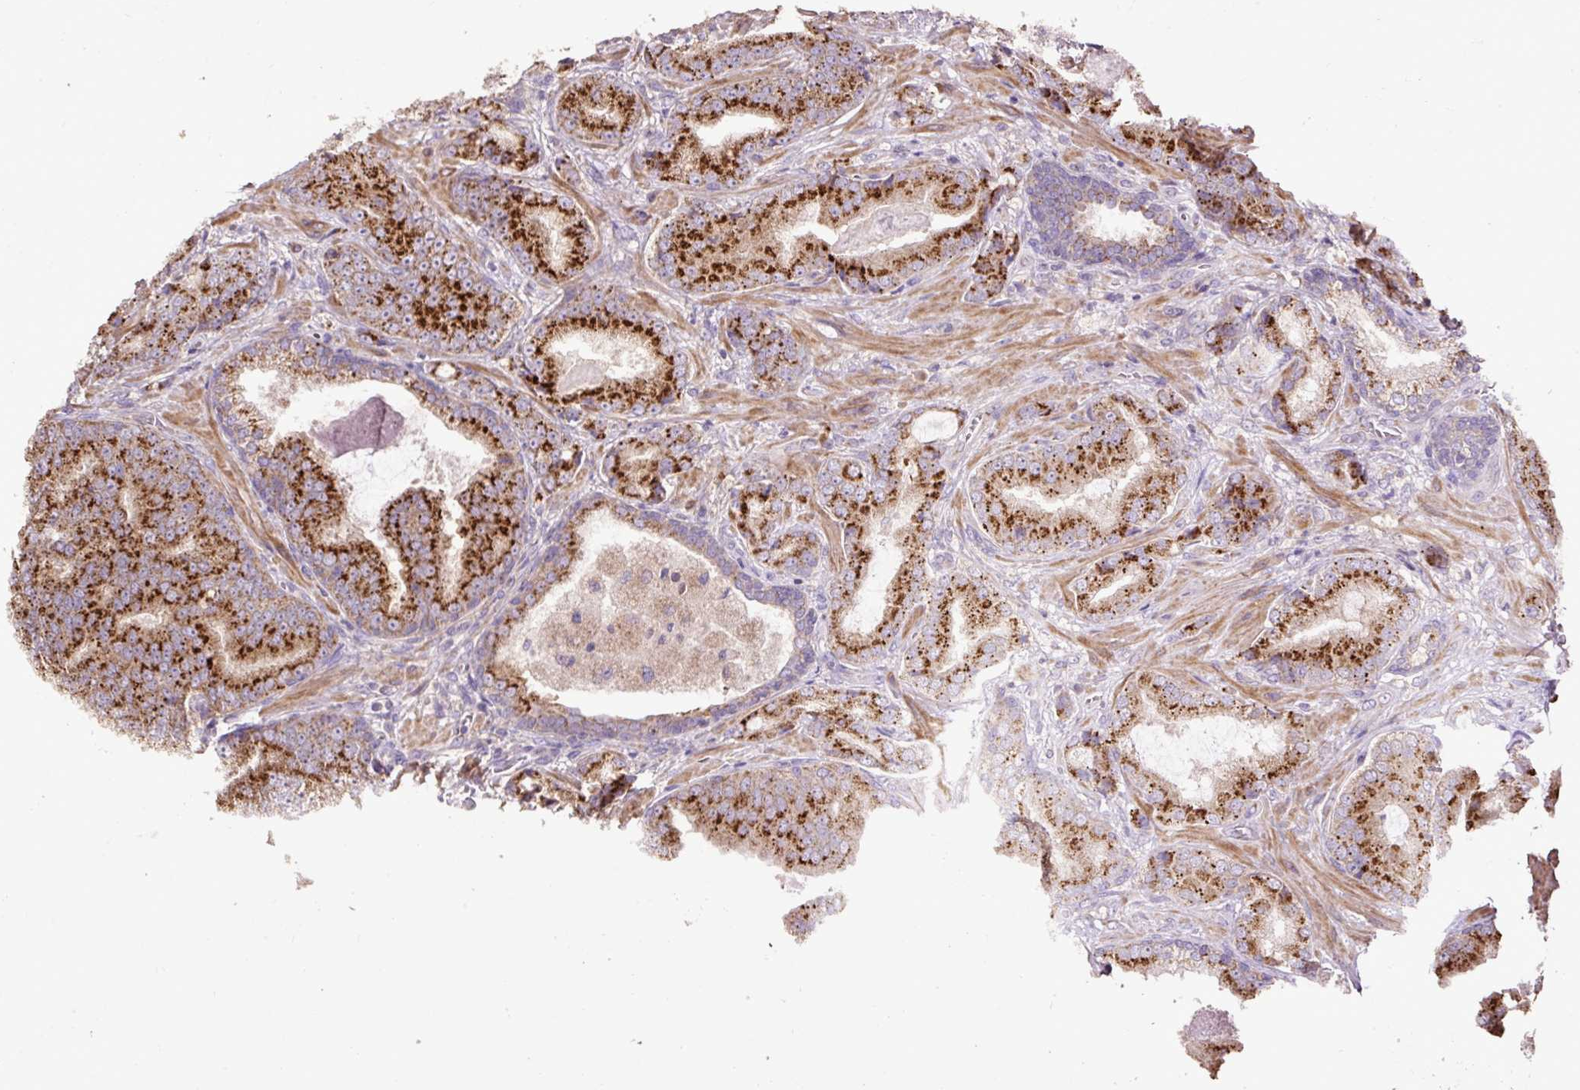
{"staining": {"intensity": "strong", "quantity": ">75%", "location": "cytoplasmic/membranous"}, "tissue": "prostate cancer", "cell_type": "Tumor cells", "image_type": "cancer", "snomed": [{"axis": "morphology", "description": "Adenocarcinoma, High grade"}, {"axis": "topography", "description": "Prostate"}], "caption": "Protein staining of high-grade adenocarcinoma (prostate) tissue exhibits strong cytoplasmic/membranous positivity in about >75% of tumor cells.", "gene": "ABR", "patient": {"sex": "male", "age": 68}}